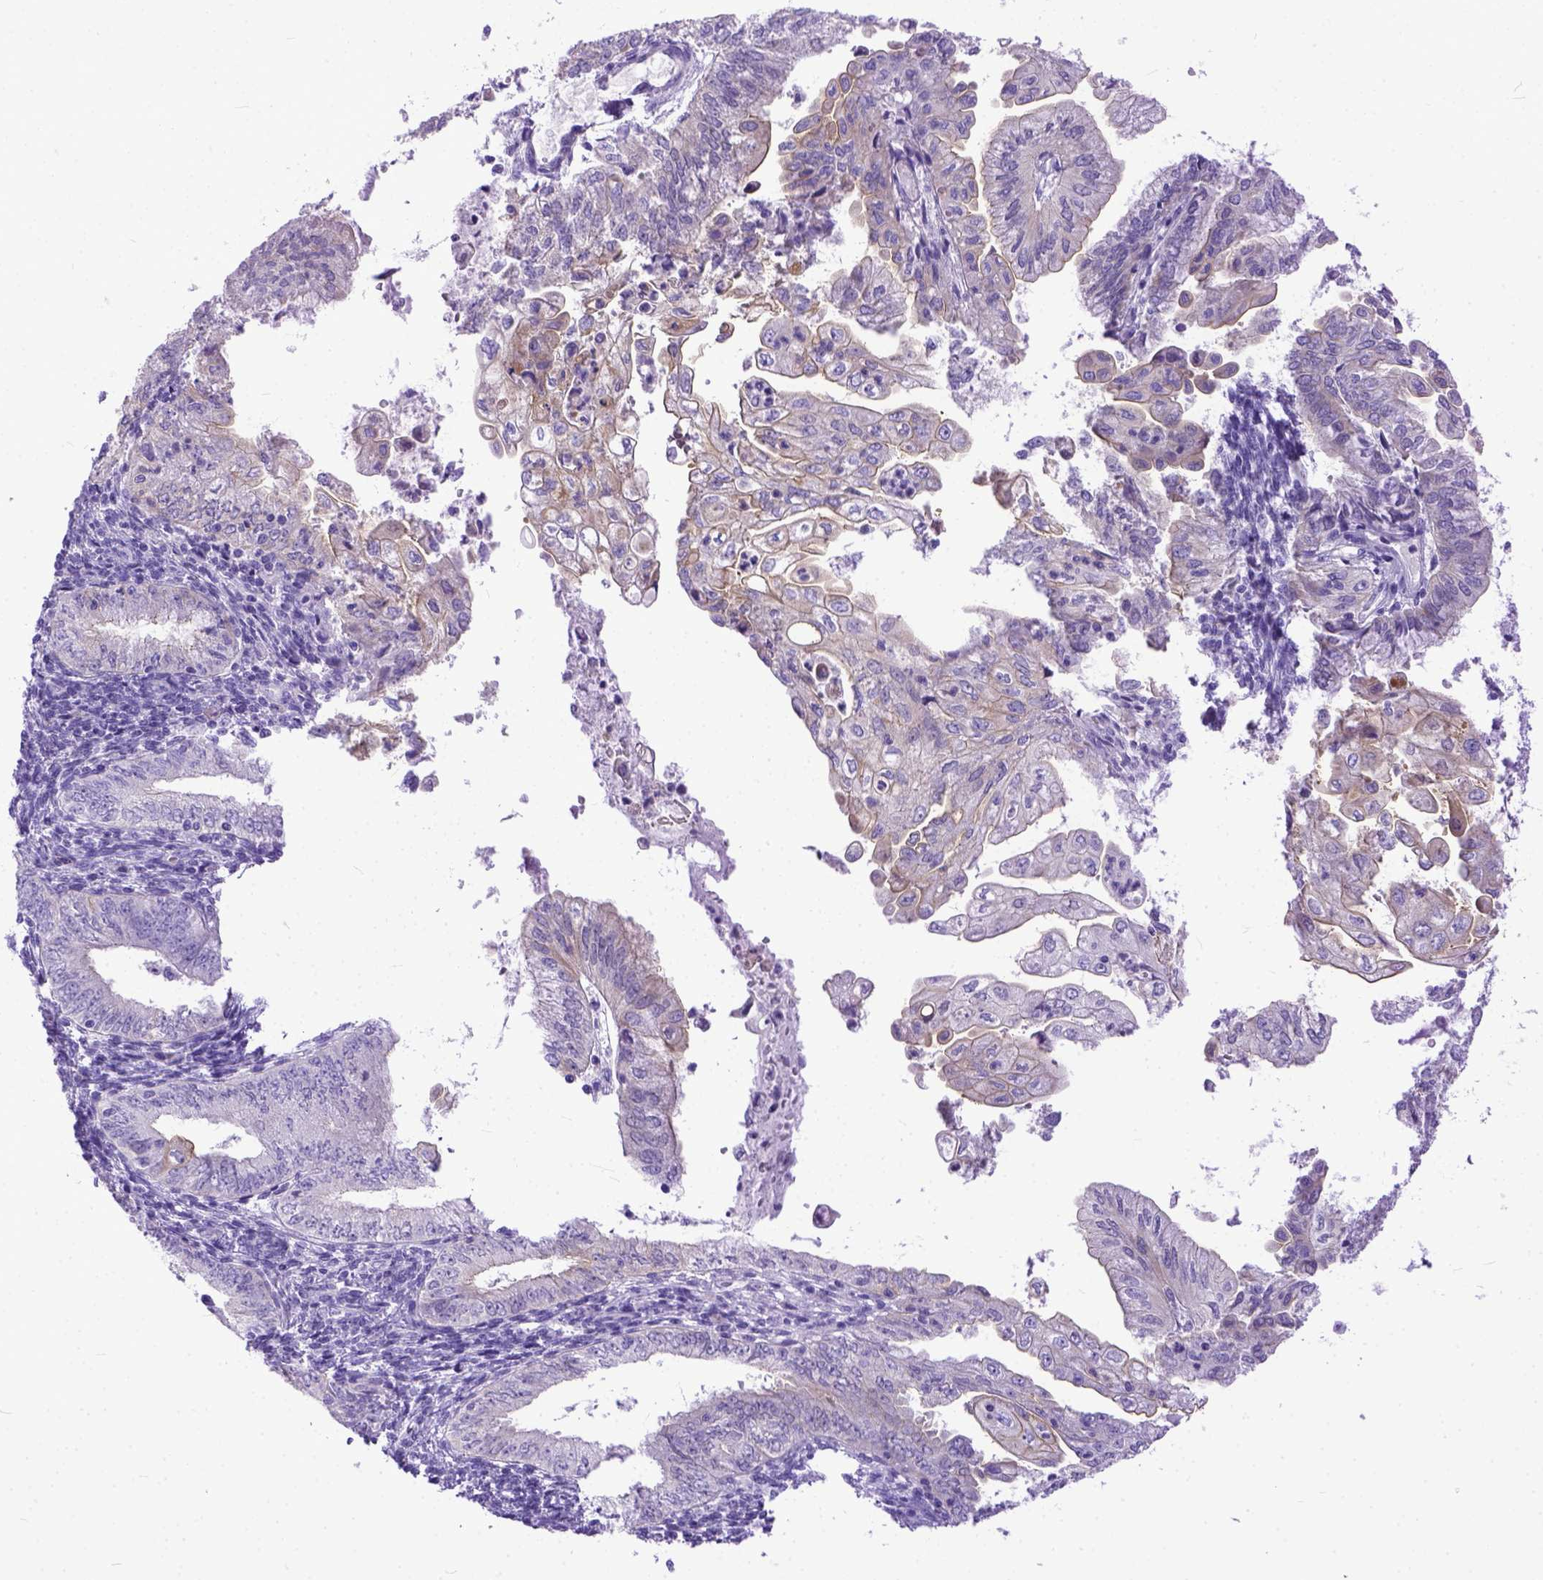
{"staining": {"intensity": "negative", "quantity": "none", "location": "none"}, "tissue": "endometrial cancer", "cell_type": "Tumor cells", "image_type": "cancer", "snomed": [{"axis": "morphology", "description": "Adenocarcinoma, NOS"}, {"axis": "topography", "description": "Endometrium"}], "caption": "Protein analysis of endometrial cancer exhibits no significant staining in tumor cells.", "gene": "PPL", "patient": {"sex": "female", "age": 55}}